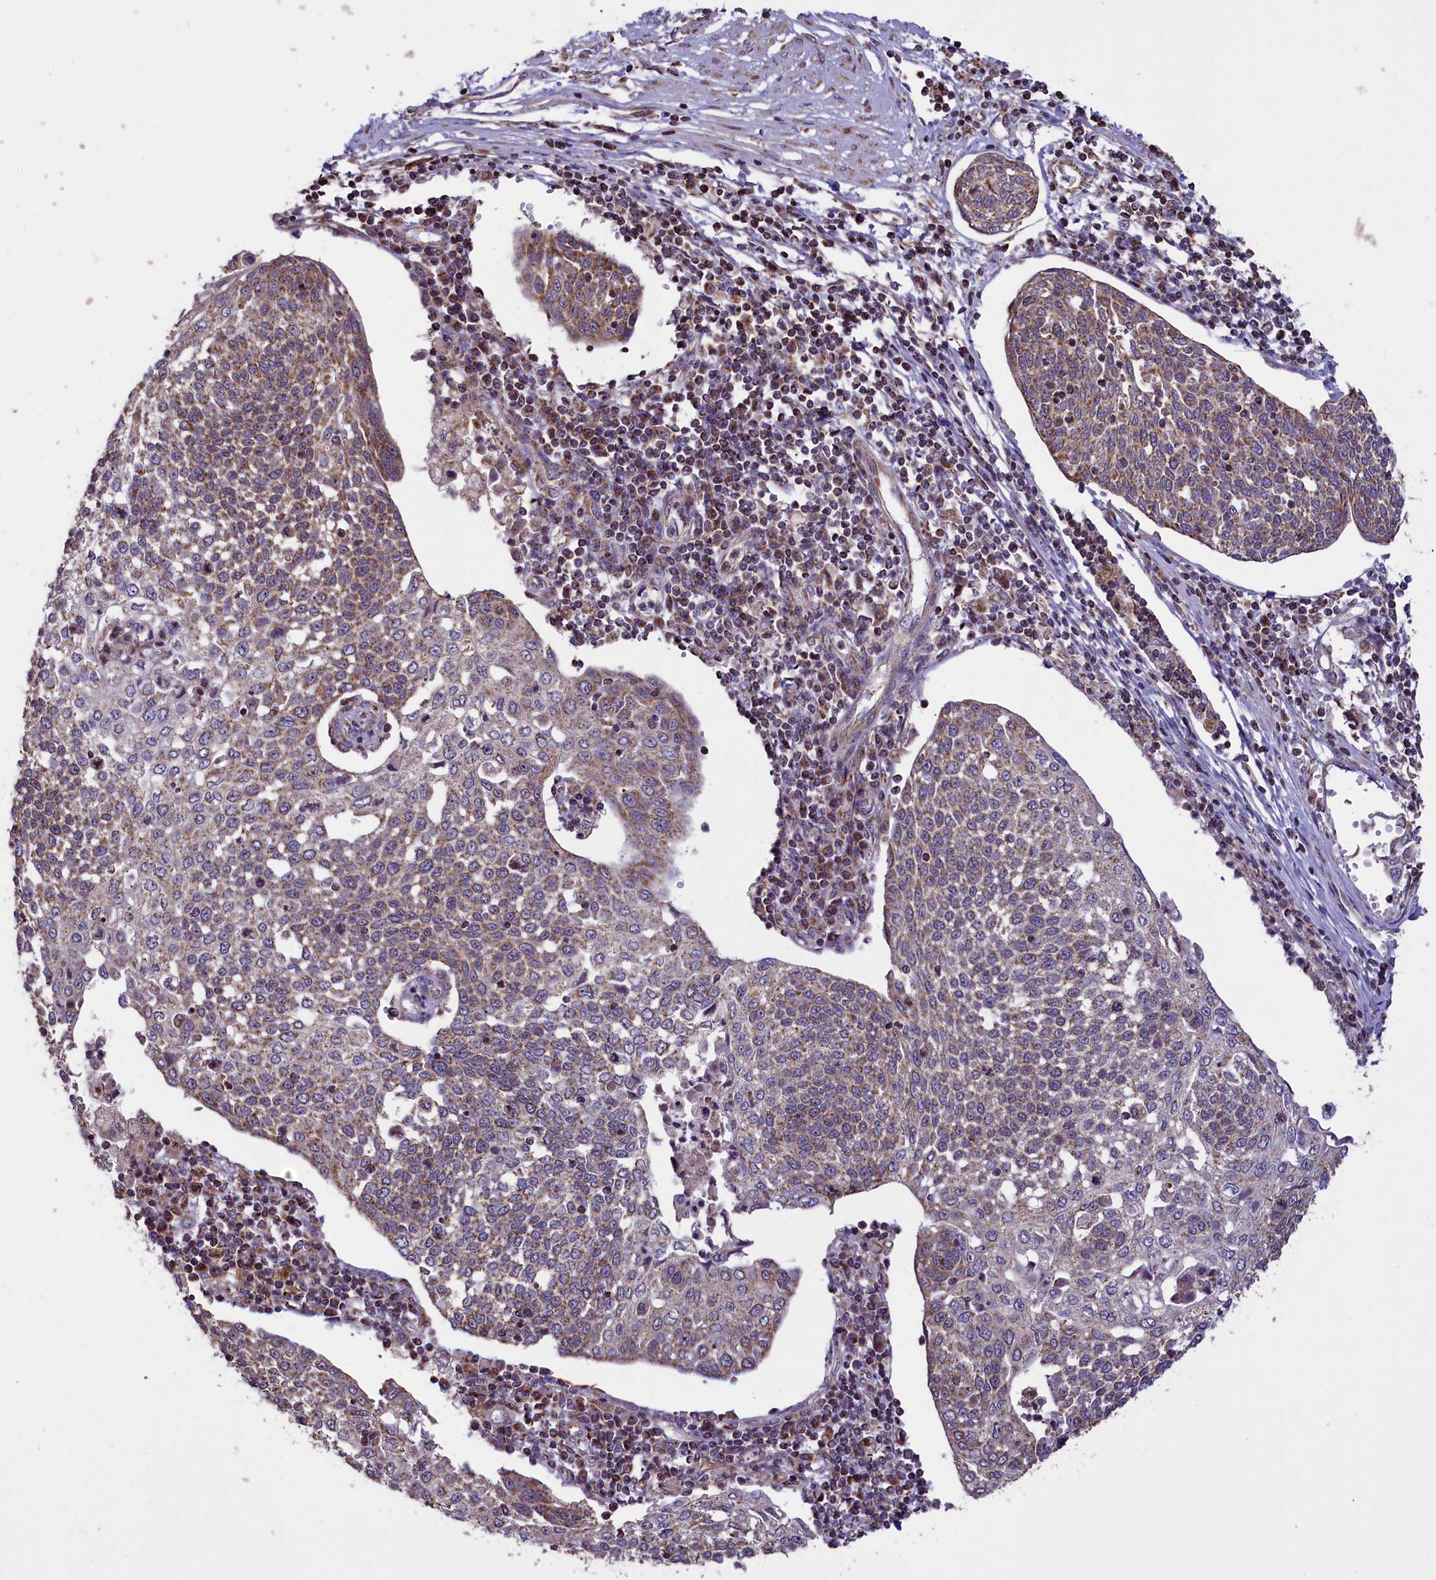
{"staining": {"intensity": "moderate", "quantity": "25%-75%", "location": "cytoplasmic/membranous"}, "tissue": "cervical cancer", "cell_type": "Tumor cells", "image_type": "cancer", "snomed": [{"axis": "morphology", "description": "Squamous cell carcinoma, NOS"}, {"axis": "topography", "description": "Cervix"}], "caption": "Cervical squamous cell carcinoma stained with DAB (3,3'-diaminobenzidine) immunohistochemistry (IHC) shows medium levels of moderate cytoplasmic/membranous expression in about 25%-75% of tumor cells. The protein of interest is stained brown, and the nuclei are stained in blue (DAB (3,3'-diaminobenzidine) IHC with brightfield microscopy, high magnification).", "gene": "GLRX5", "patient": {"sex": "female", "age": 34}}